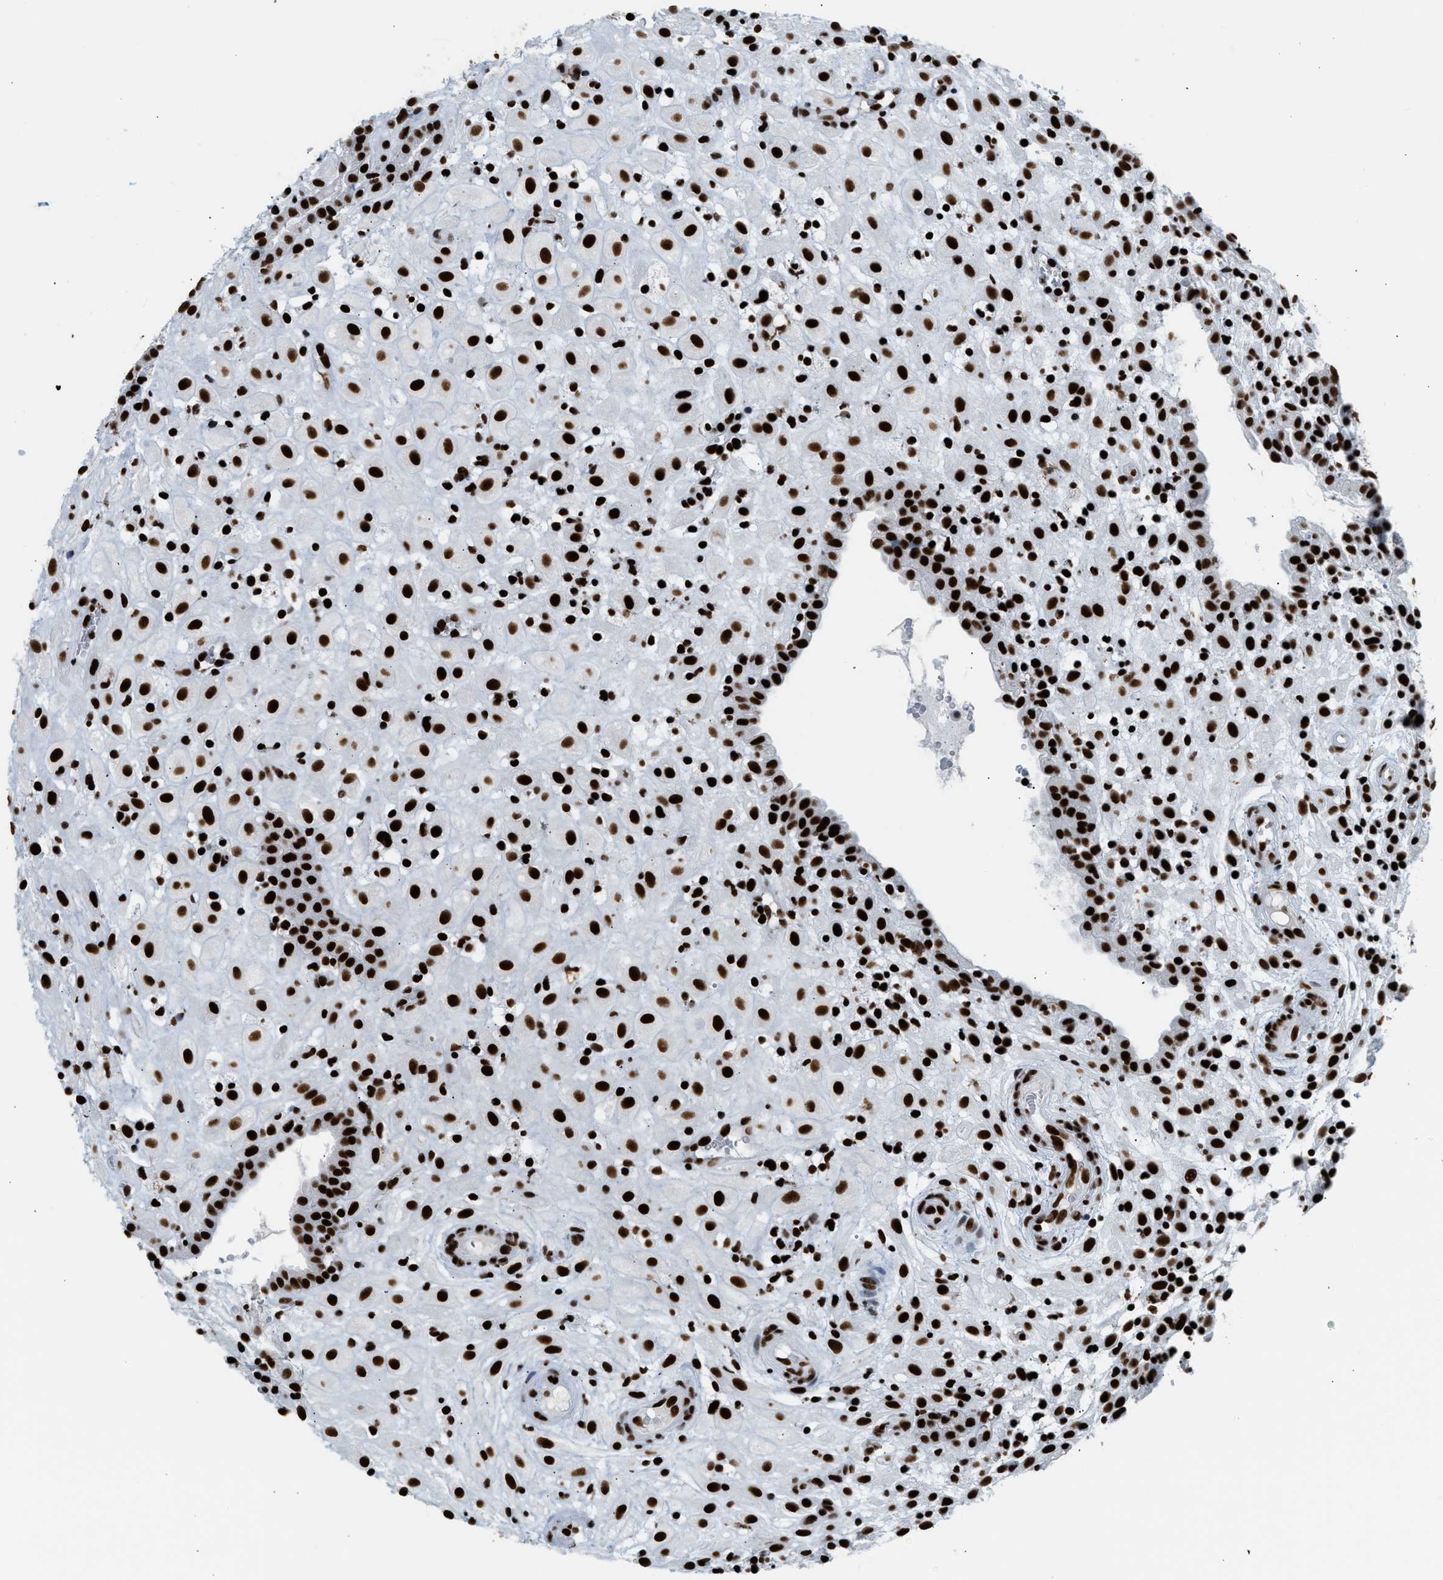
{"staining": {"intensity": "strong", "quantity": ">75%", "location": "nuclear"}, "tissue": "placenta", "cell_type": "Decidual cells", "image_type": "normal", "snomed": [{"axis": "morphology", "description": "Normal tissue, NOS"}, {"axis": "topography", "description": "Placenta"}], "caption": "Immunohistochemistry (IHC) staining of normal placenta, which shows high levels of strong nuclear positivity in approximately >75% of decidual cells indicating strong nuclear protein staining. The staining was performed using DAB (brown) for protein detection and nuclei were counterstained in hematoxylin (blue).", "gene": "PIF1", "patient": {"sex": "female", "age": 18}}